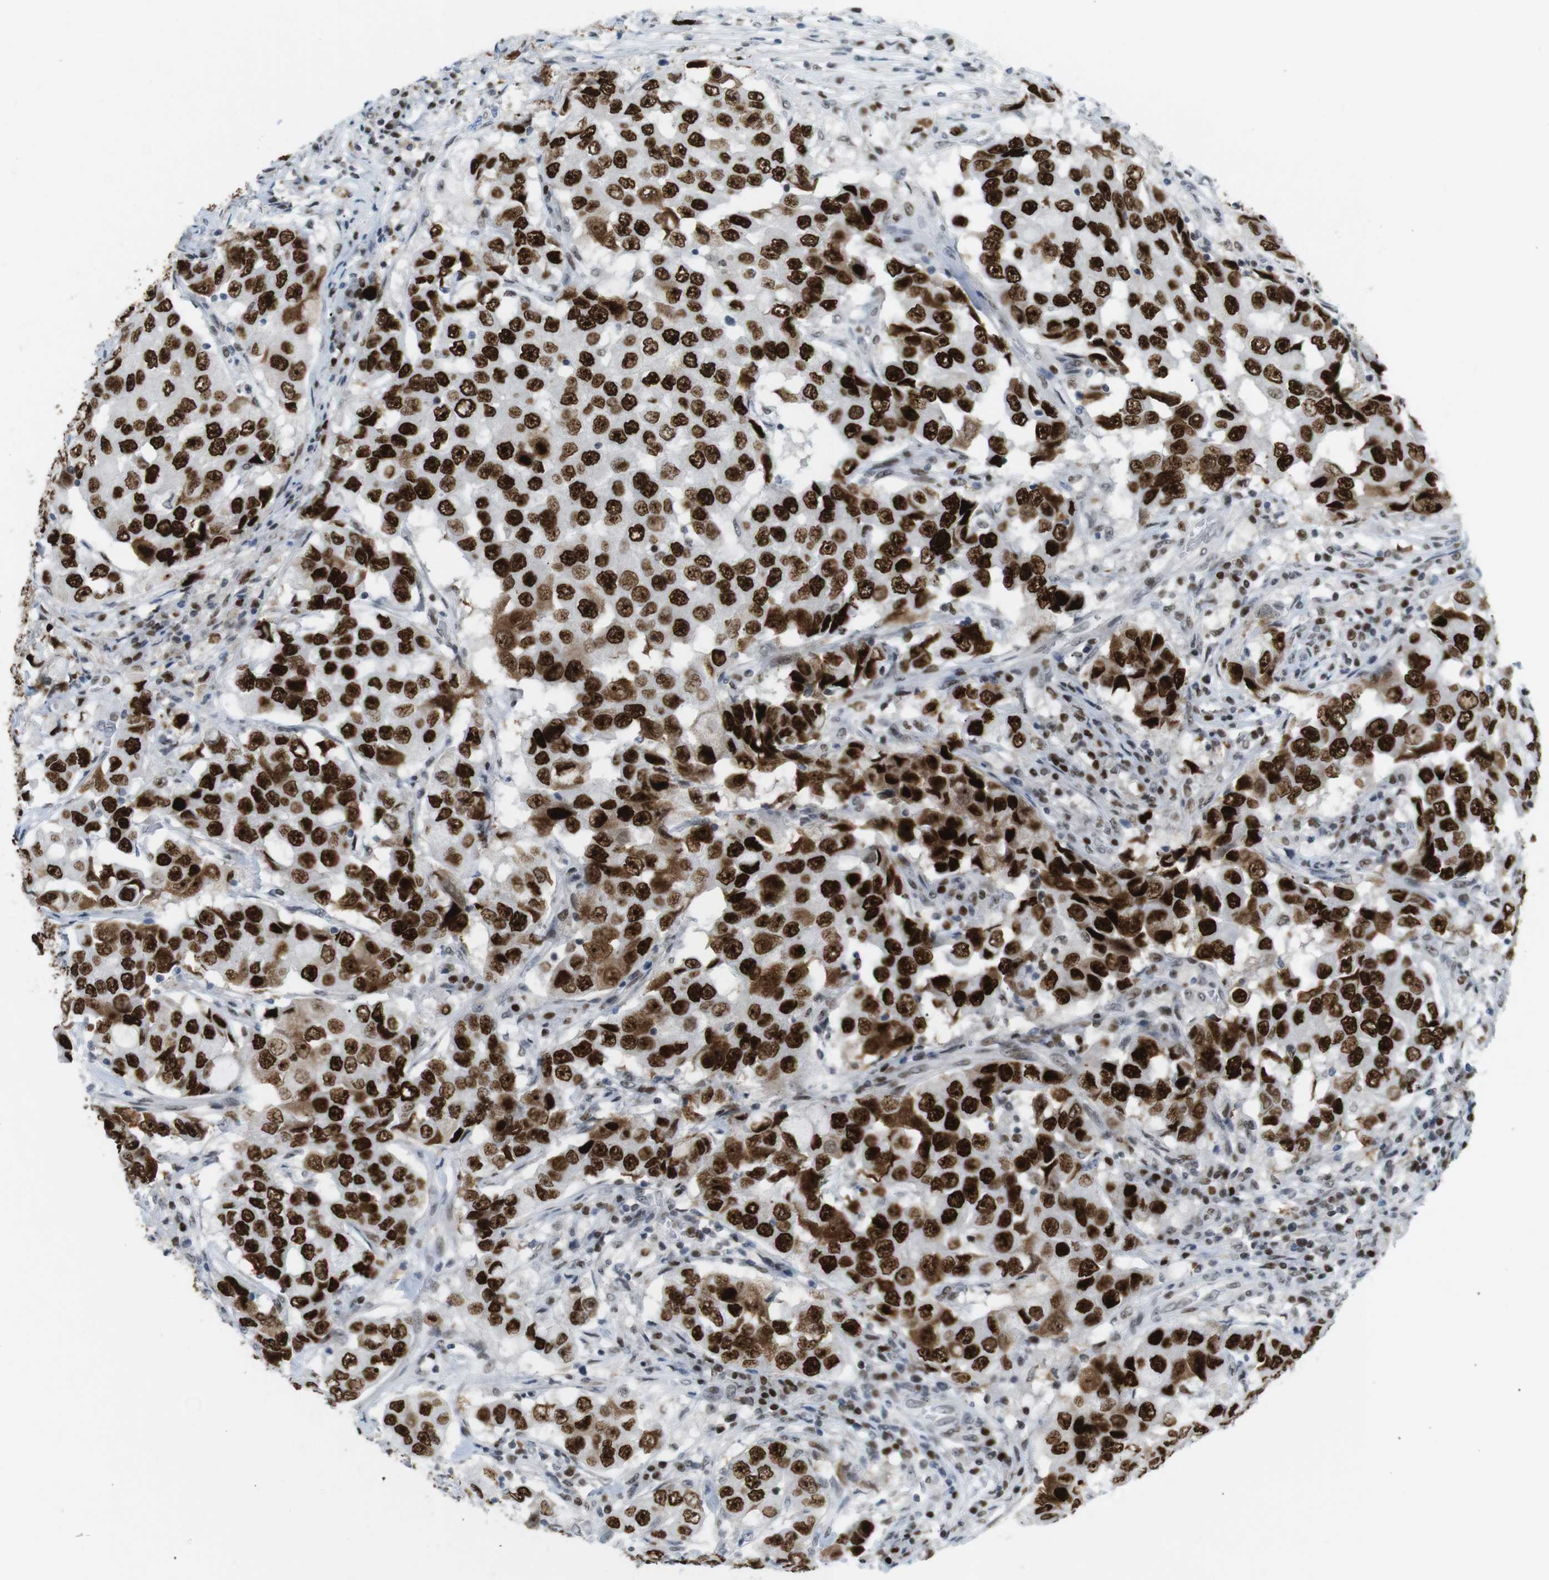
{"staining": {"intensity": "strong", "quantity": ">75%", "location": "nuclear"}, "tissue": "breast cancer", "cell_type": "Tumor cells", "image_type": "cancer", "snomed": [{"axis": "morphology", "description": "Duct carcinoma"}, {"axis": "topography", "description": "Breast"}], "caption": "IHC (DAB (3,3'-diaminobenzidine)) staining of human breast cancer exhibits strong nuclear protein expression in about >75% of tumor cells.", "gene": "RIOX2", "patient": {"sex": "female", "age": 27}}